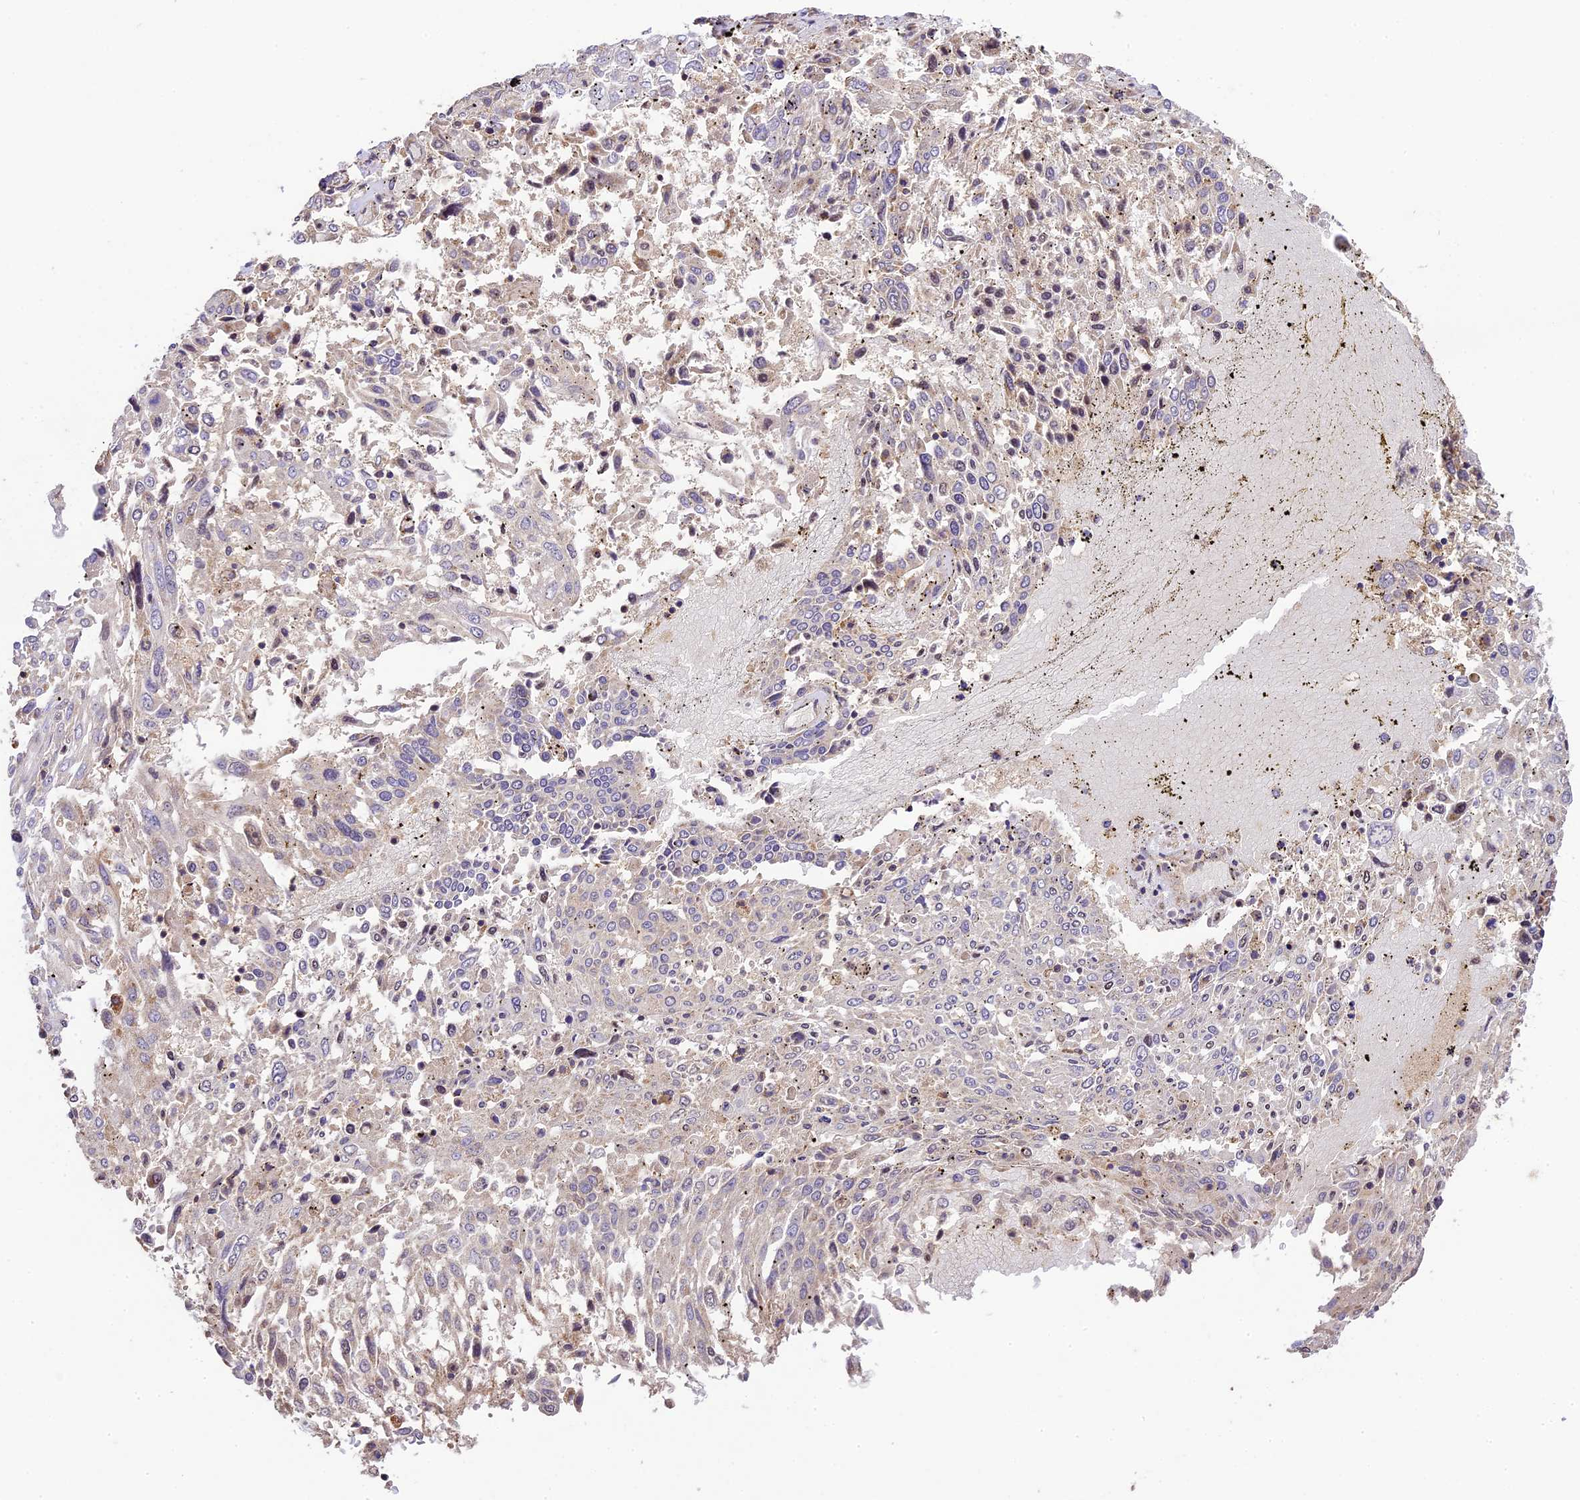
{"staining": {"intensity": "negative", "quantity": "none", "location": "none"}, "tissue": "lung cancer", "cell_type": "Tumor cells", "image_type": "cancer", "snomed": [{"axis": "morphology", "description": "Squamous cell carcinoma, NOS"}, {"axis": "topography", "description": "Lung"}], "caption": "Lung squamous cell carcinoma stained for a protein using immunohistochemistry (IHC) displays no staining tumor cells.", "gene": "WDR88", "patient": {"sex": "male", "age": 65}}